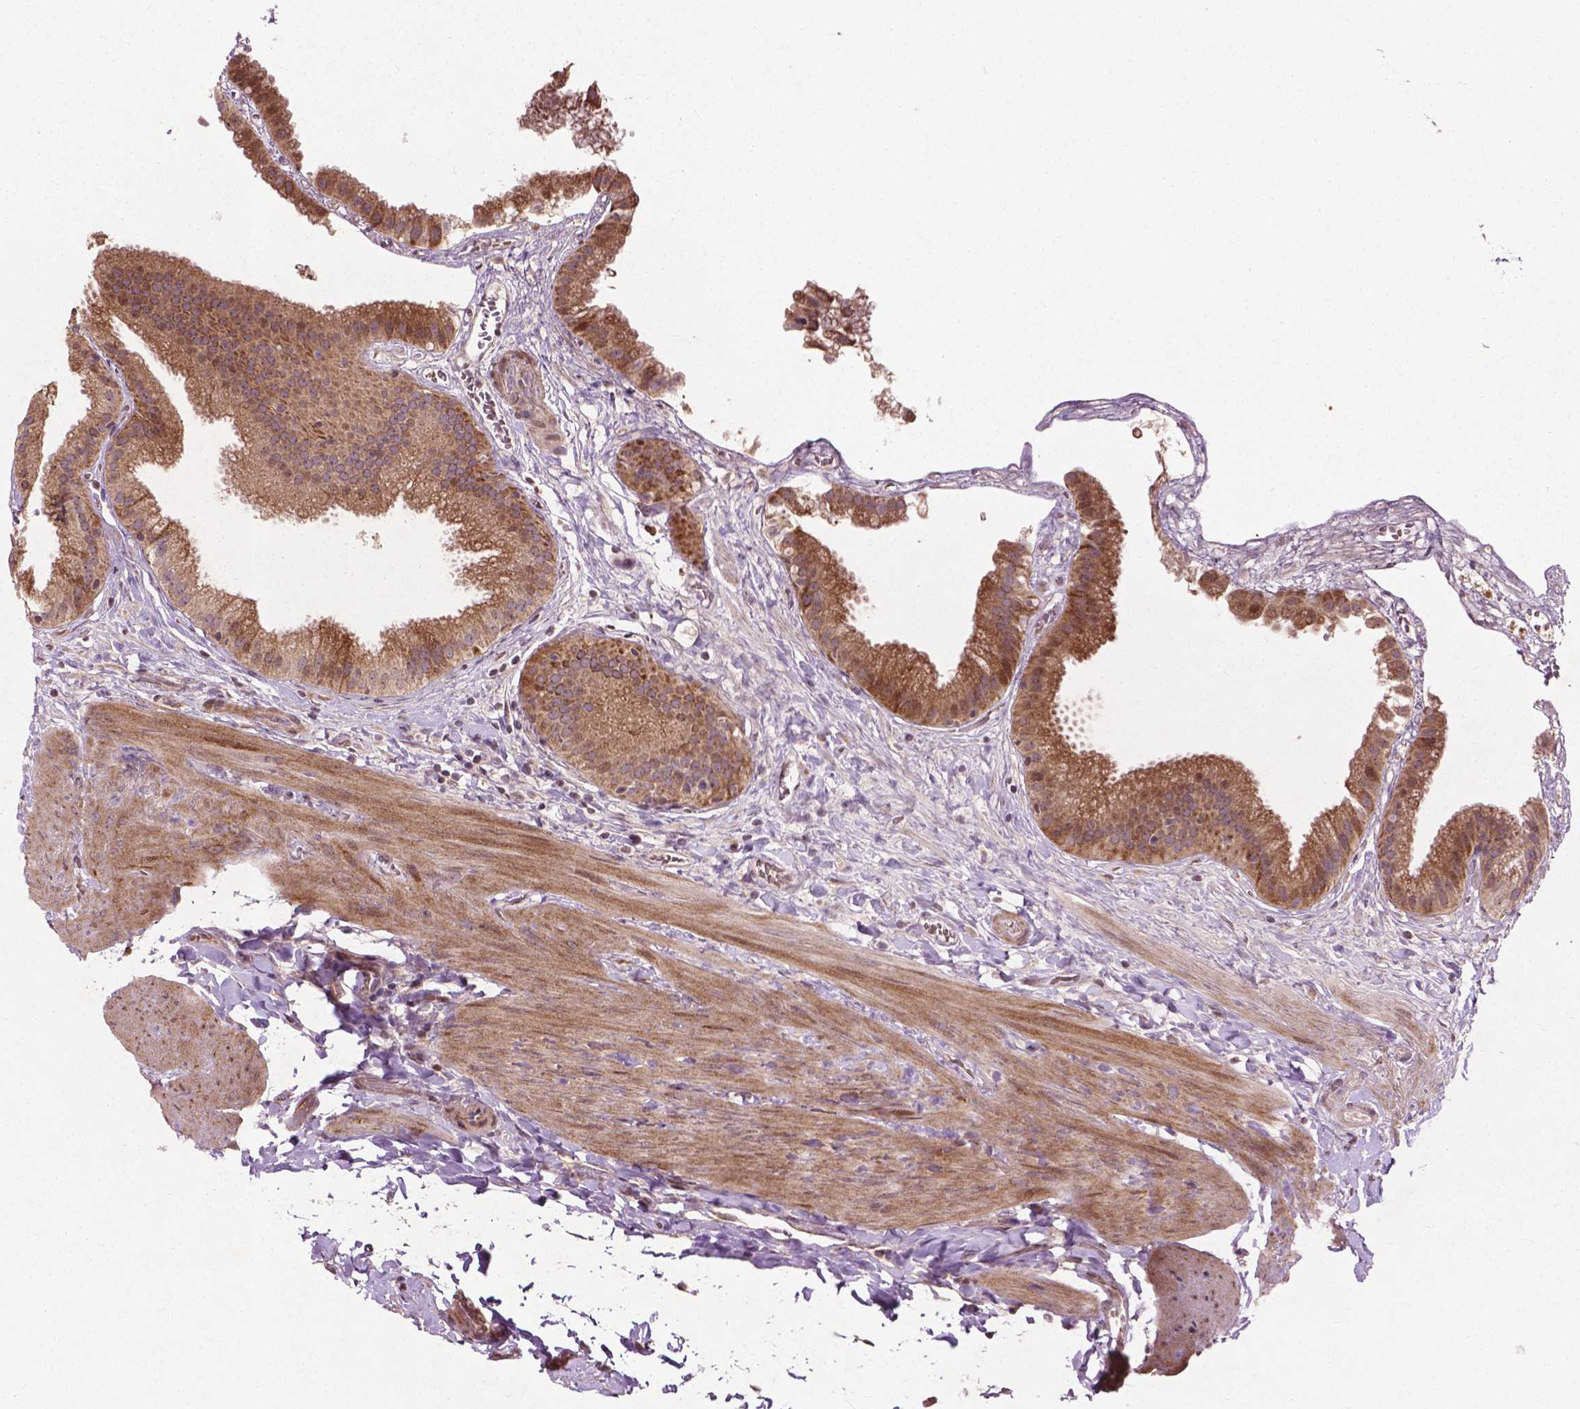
{"staining": {"intensity": "strong", "quantity": ">75%", "location": "cytoplasmic/membranous"}, "tissue": "gallbladder", "cell_type": "Glandular cells", "image_type": "normal", "snomed": [{"axis": "morphology", "description": "Normal tissue, NOS"}, {"axis": "topography", "description": "Gallbladder"}], "caption": "DAB (3,3'-diaminobenzidine) immunohistochemical staining of unremarkable gallbladder reveals strong cytoplasmic/membranous protein expression in about >75% of glandular cells. The protein of interest is stained brown, and the nuclei are stained in blue (DAB IHC with brightfield microscopy, high magnification).", "gene": "B3GALNT2", "patient": {"sex": "female", "age": 63}}